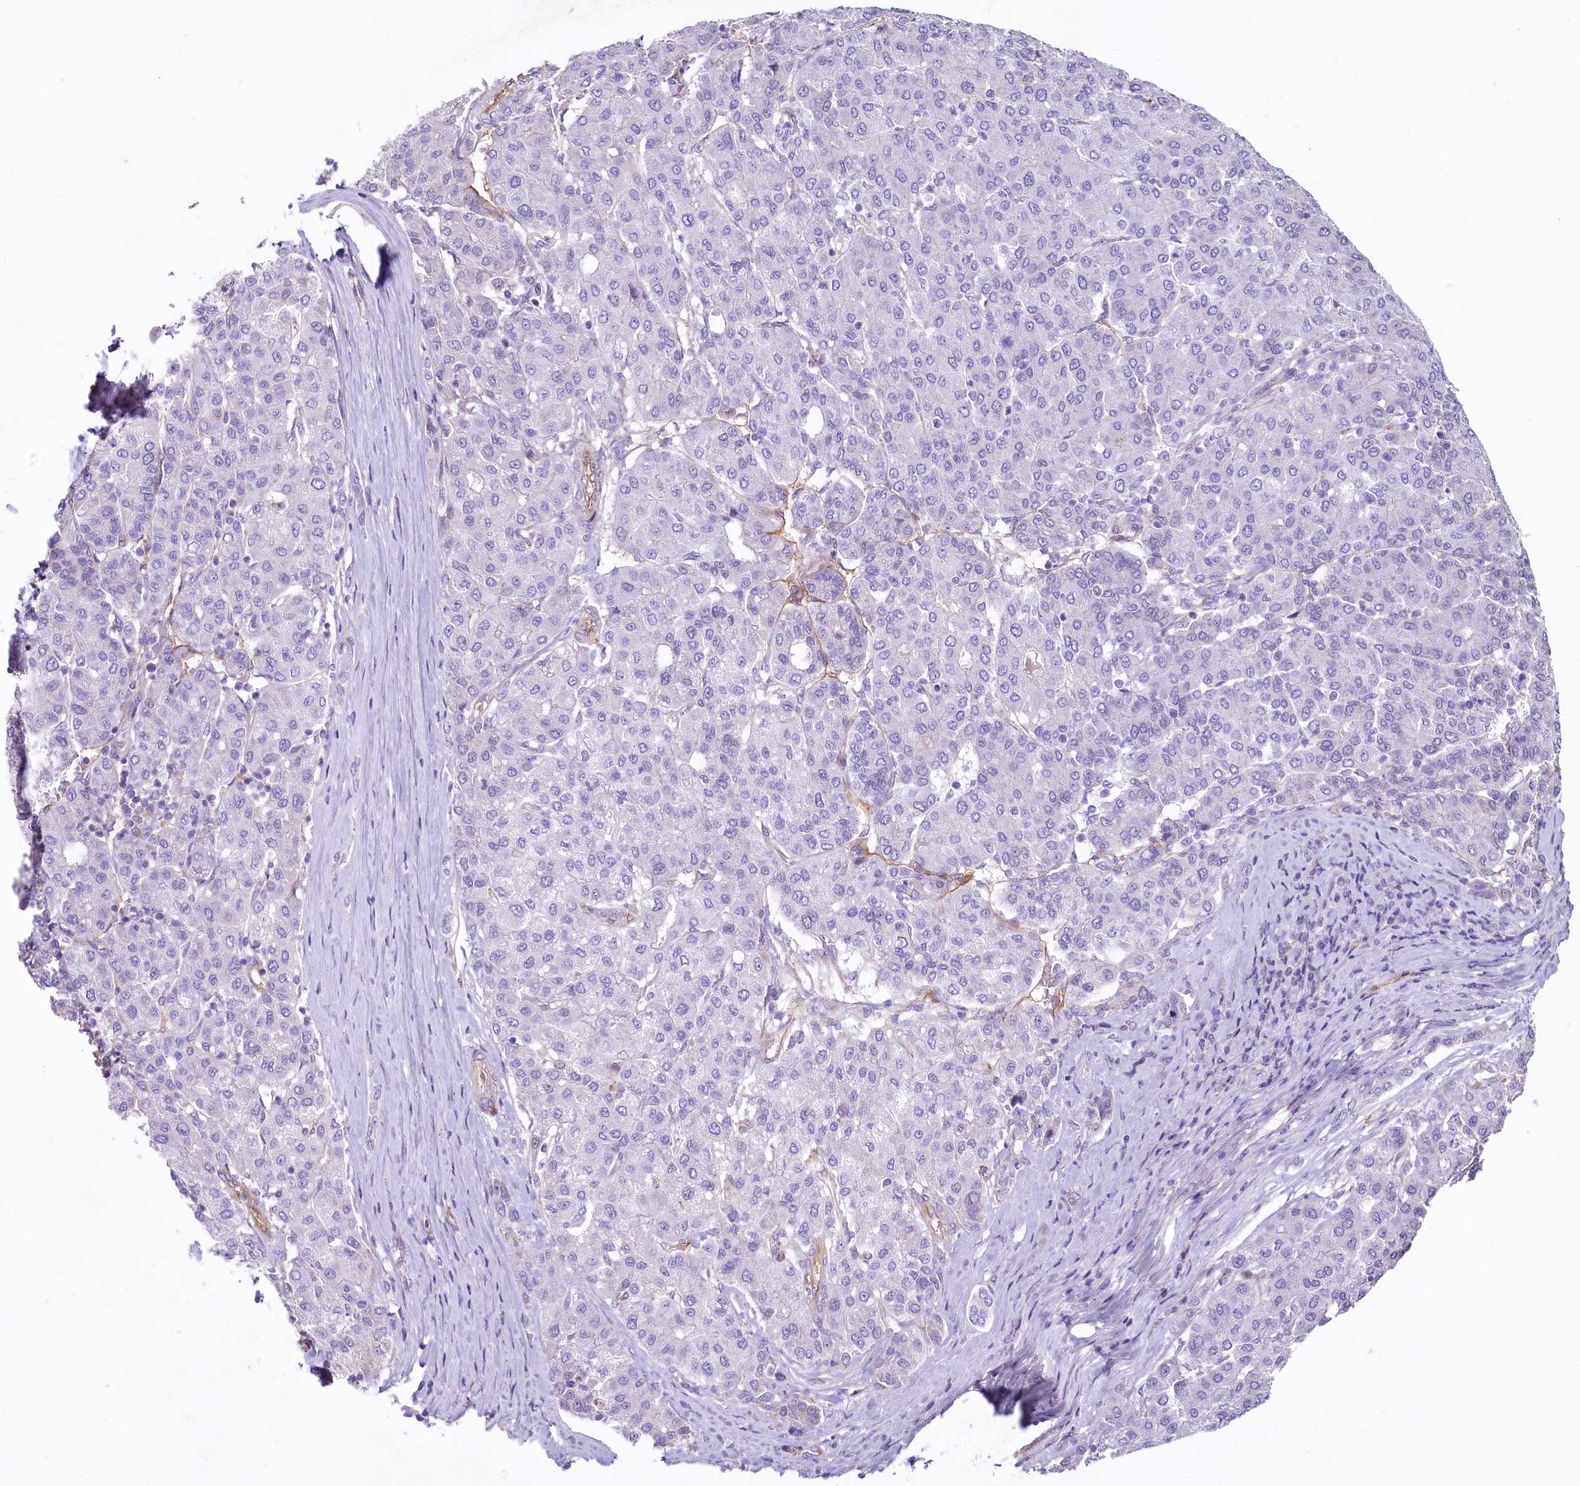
{"staining": {"intensity": "negative", "quantity": "none", "location": "none"}, "tissue": "liver cancer", "cell_type": "Tumor cells", "image_type": "cancer", "snomed": [{"axis": "morphology", "description": "Carcinoma, Hepatocellular, NOS"}, {"axis": "topography", "description": "Liver"}], "caption": "There is no significant staining in tumor cells of liver cancer. Nuclei are stained in blue.", "gene": "PROCR", "patient": {"sex": "male", "age": 65}}